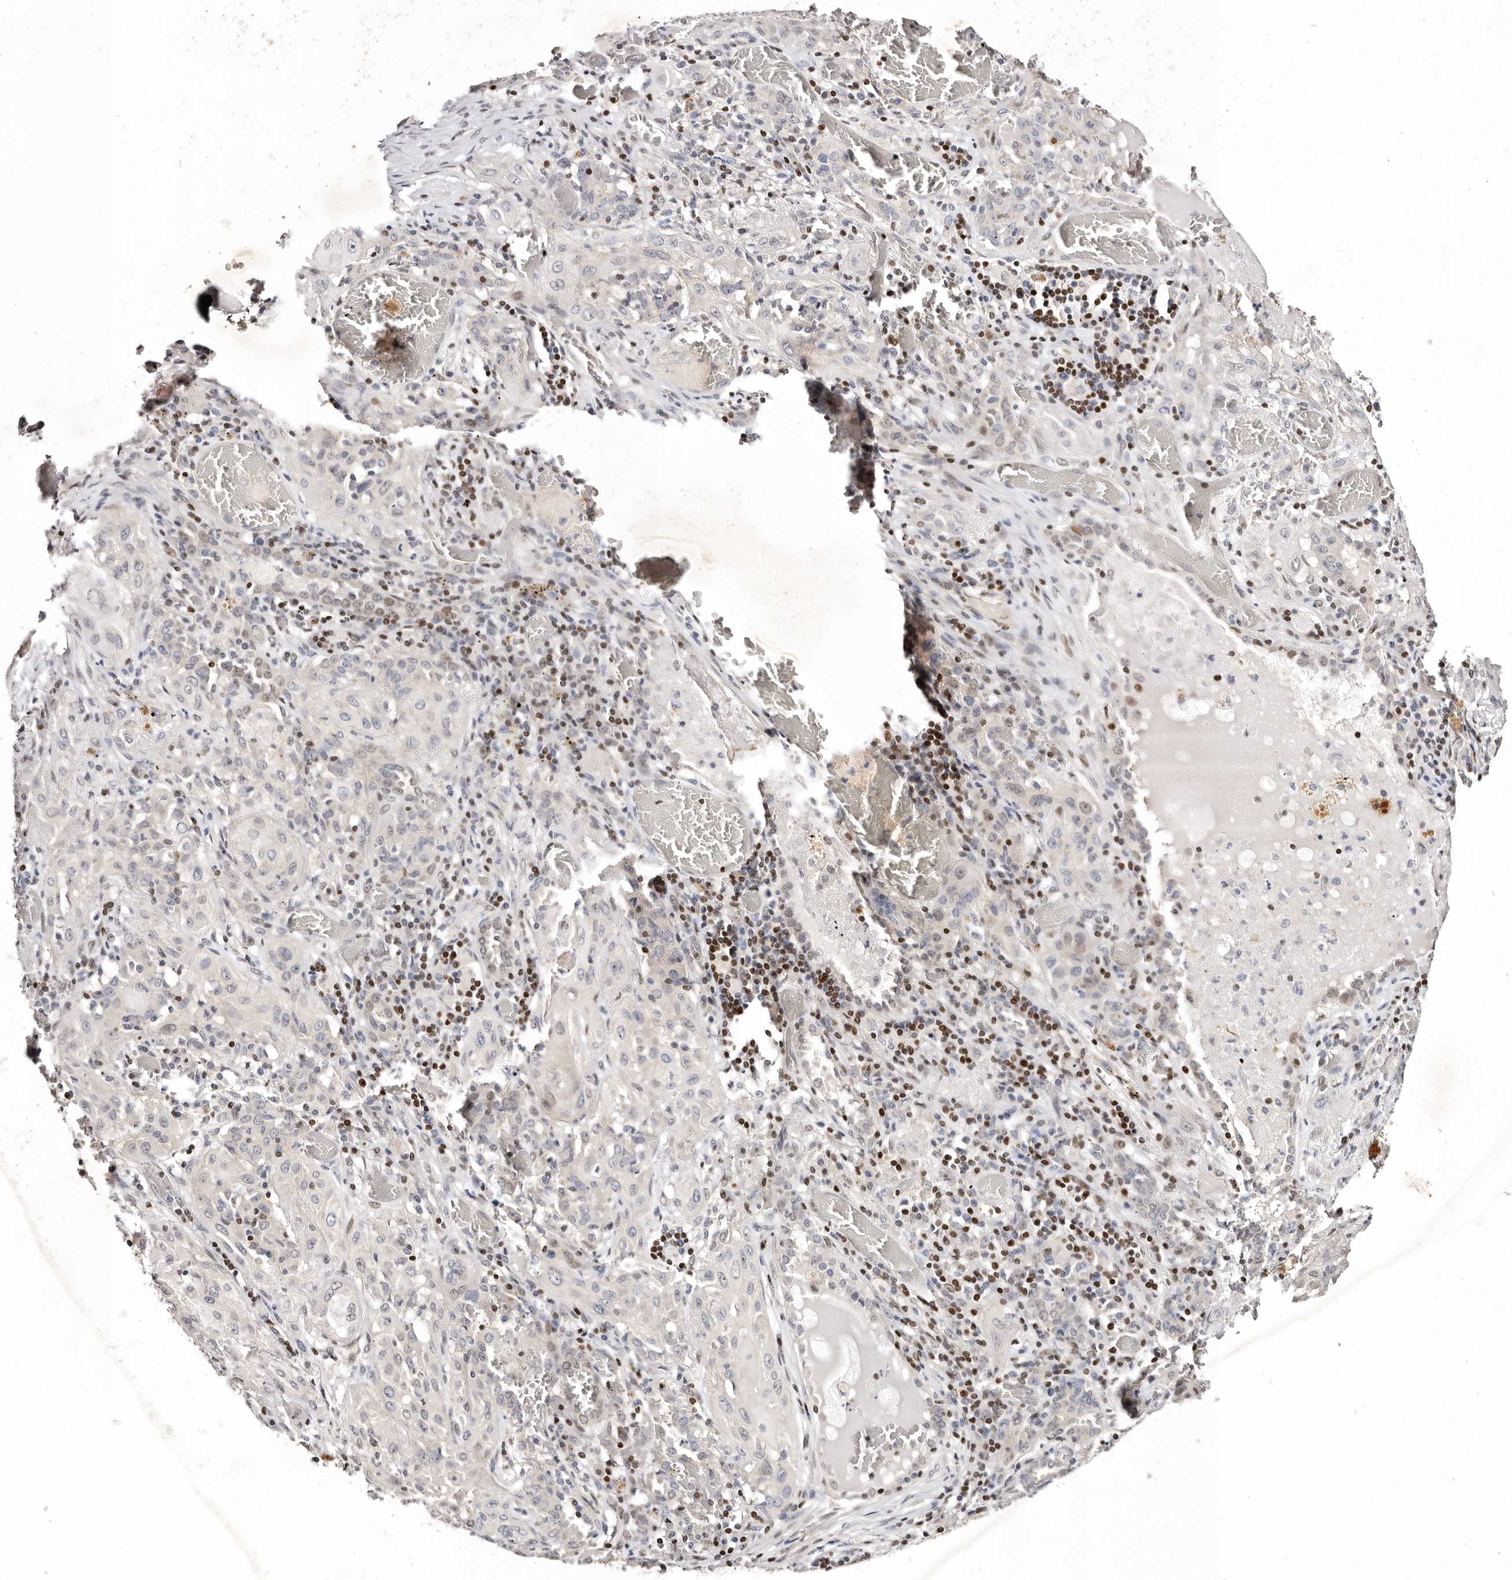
{"staining": {"intensity": "negative", "quantity": "none", "location": "none"}, "tissue": "lung cancer", "cell_type": "Tumor cells", "image_type": "cancer", "snomed": [{"axis": "morphology", "description": "Squamous cell carcinoma, NOS"}, {"axis": "topography", "description": "Lung"}], "caption": "There is no significant positivity in tumor cells of lung cancer. (DAB (3,3'-diaminobenzidine) immunohistochemistry with hematoxylin counter stain).", "gene": "IQGAP3", "patient": {"sex": "female", "age": 47}}